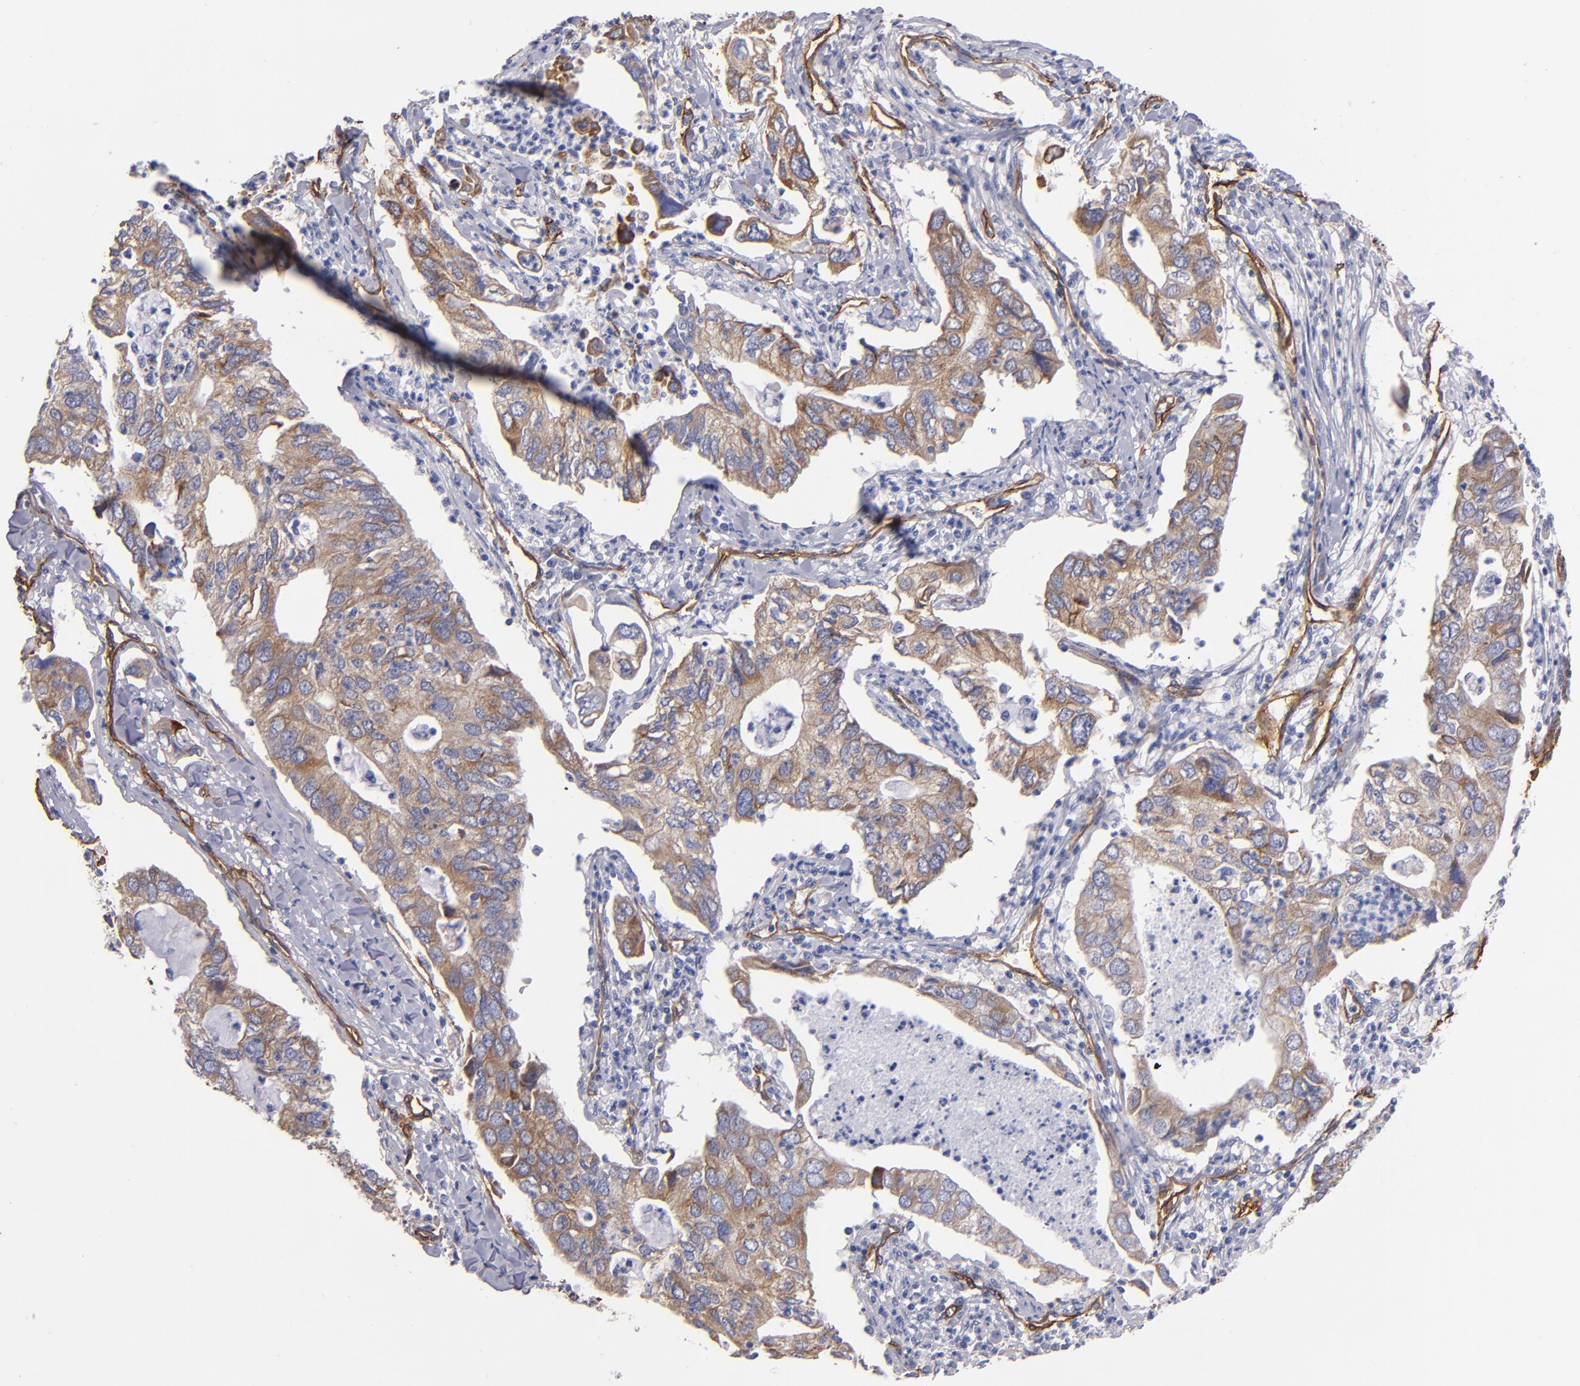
{"staining": {"intensity": "moderate", "quantity": ">75%", "location": "cytoplasmic/membranous"}, "tissue": "lung cancer", "cell_type": "Tumor cells", "image_type": "cancer", "snomed": [{"axis": "morphology", "description": "Adenocarcinoma, NOS"}, {"axis": "topography", "description": "Lung"}], "caption": "IHC photomicrograph of lung cancer (adenocarcinoma) stained for a protein (brown), which exhibits medium levels of moderate cytoplasmic/membranous positivity in about >75% of tumor cells.", "gene": "LAMC1", "patient": {"sex": "male", "age": 48}}